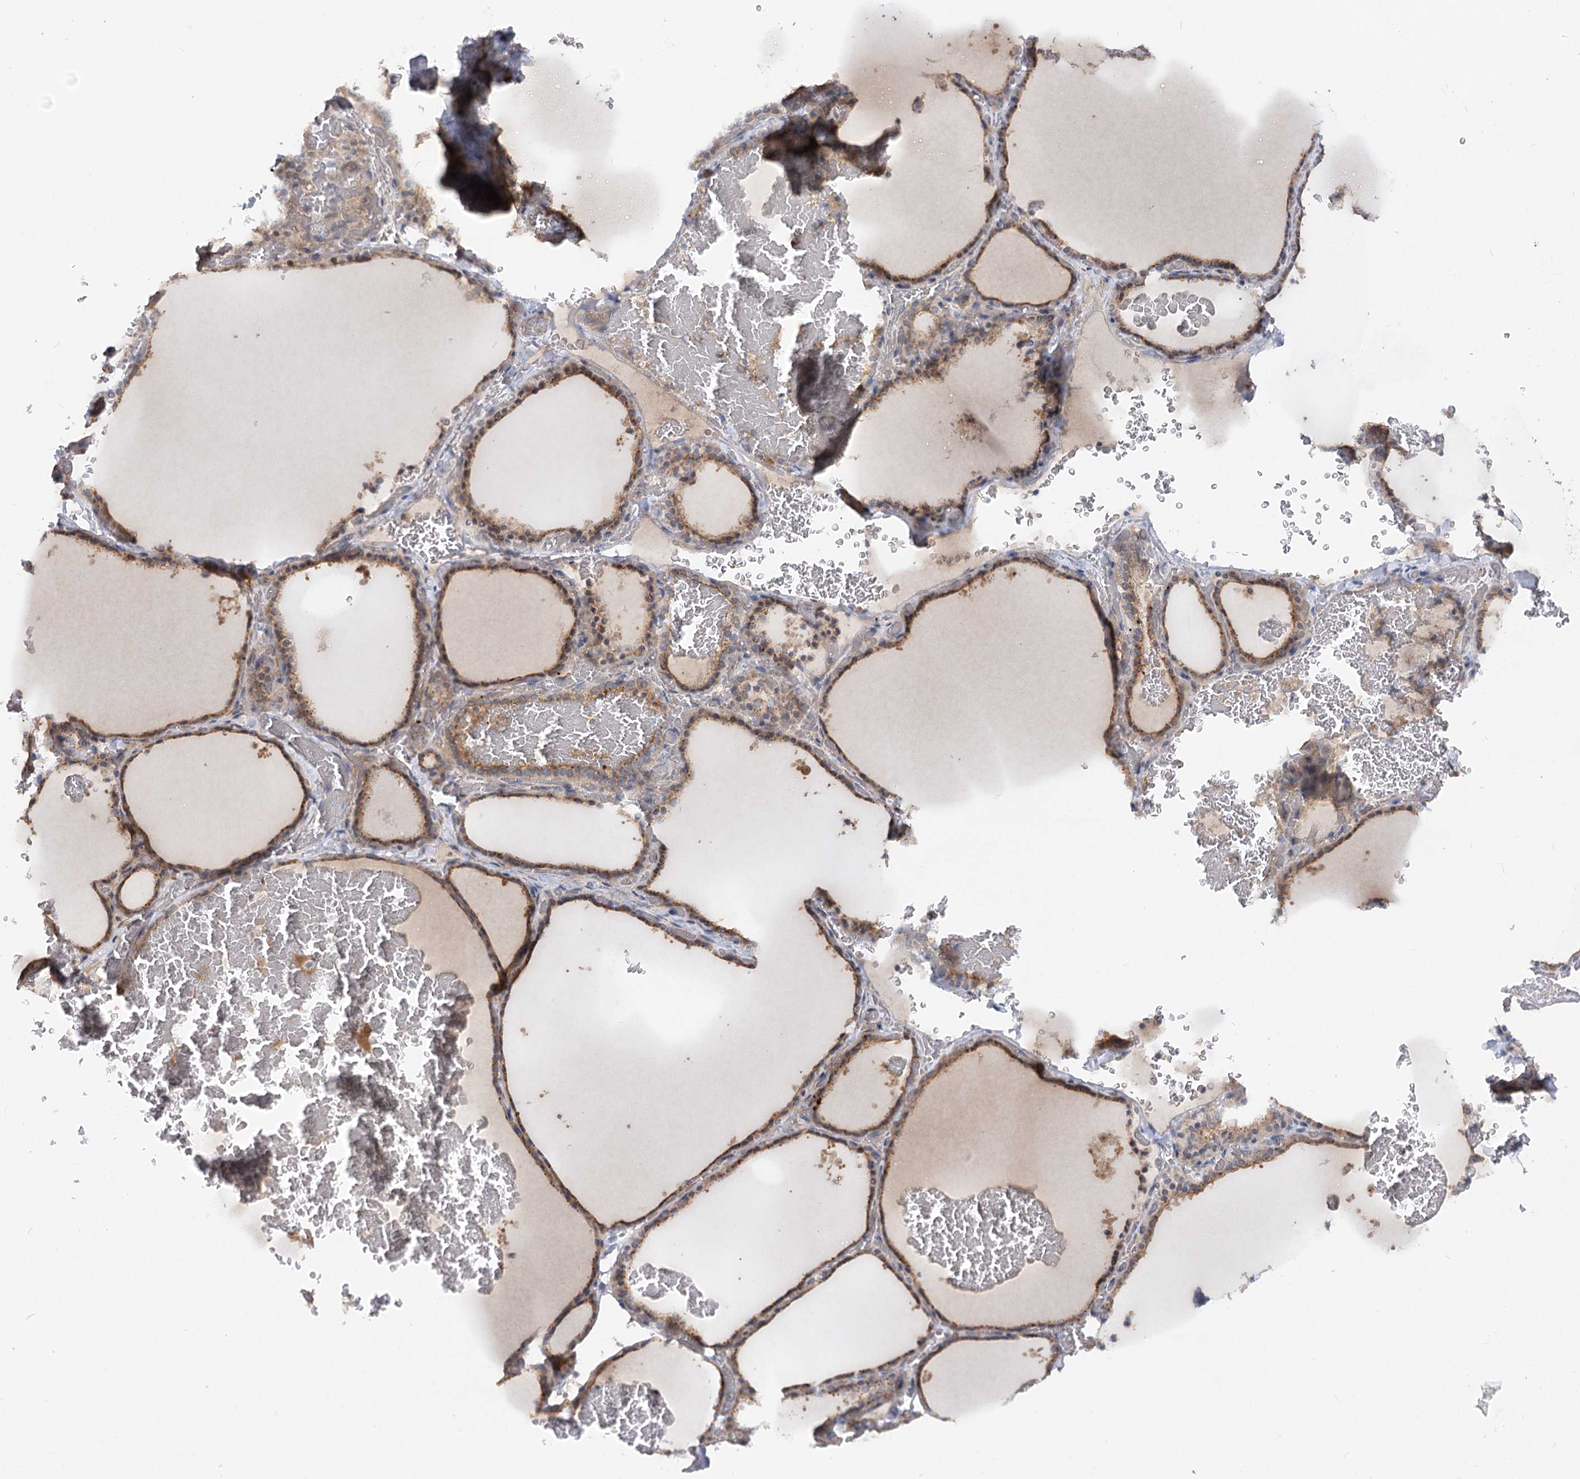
{"staining": {"intensity": "moderate", "quantity": ">75%", "location": "cytoplasmic/membranous"}, "tissue": "thyroid gland", "cell_type": "Glandular cells", "image_type": "normal", "snomed": [{"axis": "morphology", "description": "Normal tissue, NOS"}, {"axis": "topography", "description": "Thyroid gland"}], "caption": "High-power microscopy captured an immunohistochemistry (IHC) image of benign thyroid gland, revealing moderate cytoplasmic/membranous positivity in about >75% of glandular cells.", "gene": "FGF19", "patient": {"sex": "female", "age": 39}}